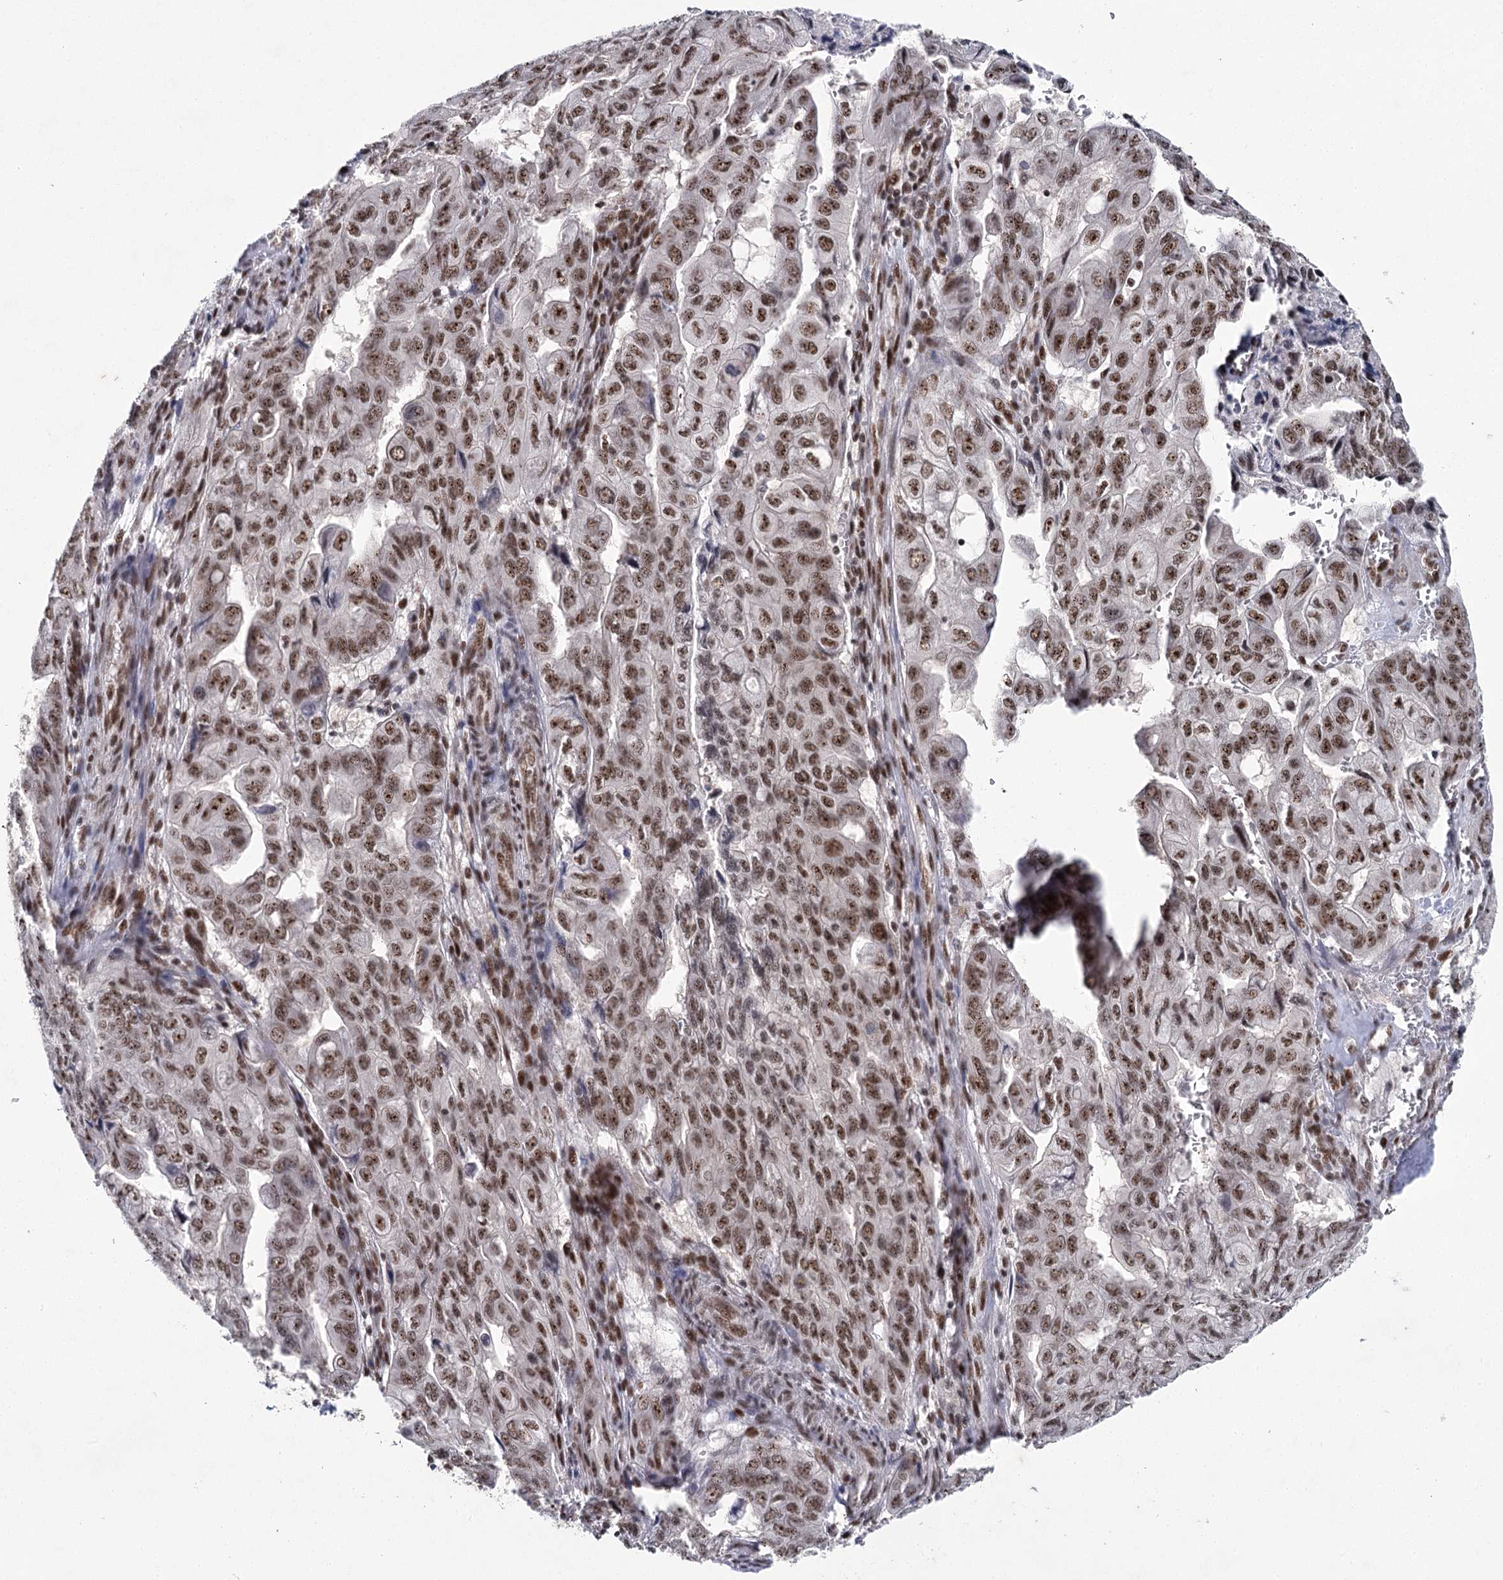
{"staining": {"intensity": "strong", "quantity": ">75%", "location": "nuclear"}, "tissue": "pancreatic cancer", "cell_type": "Tumor cells", "image_type": "cancer", "snomed": [{"axis": "morphology", "description": "Adenocarcinoma, NOS"}, {"axis": "topography", "description": "Pancreas"}], "caption": "Protein analysis of pancreatic cancer (adenocarcinoma) tissue shows strong nuclear staining in approximately >75% of tumor cells.", "gene": "SCAF8", "patient": {"sex": "male", "age": 51}}